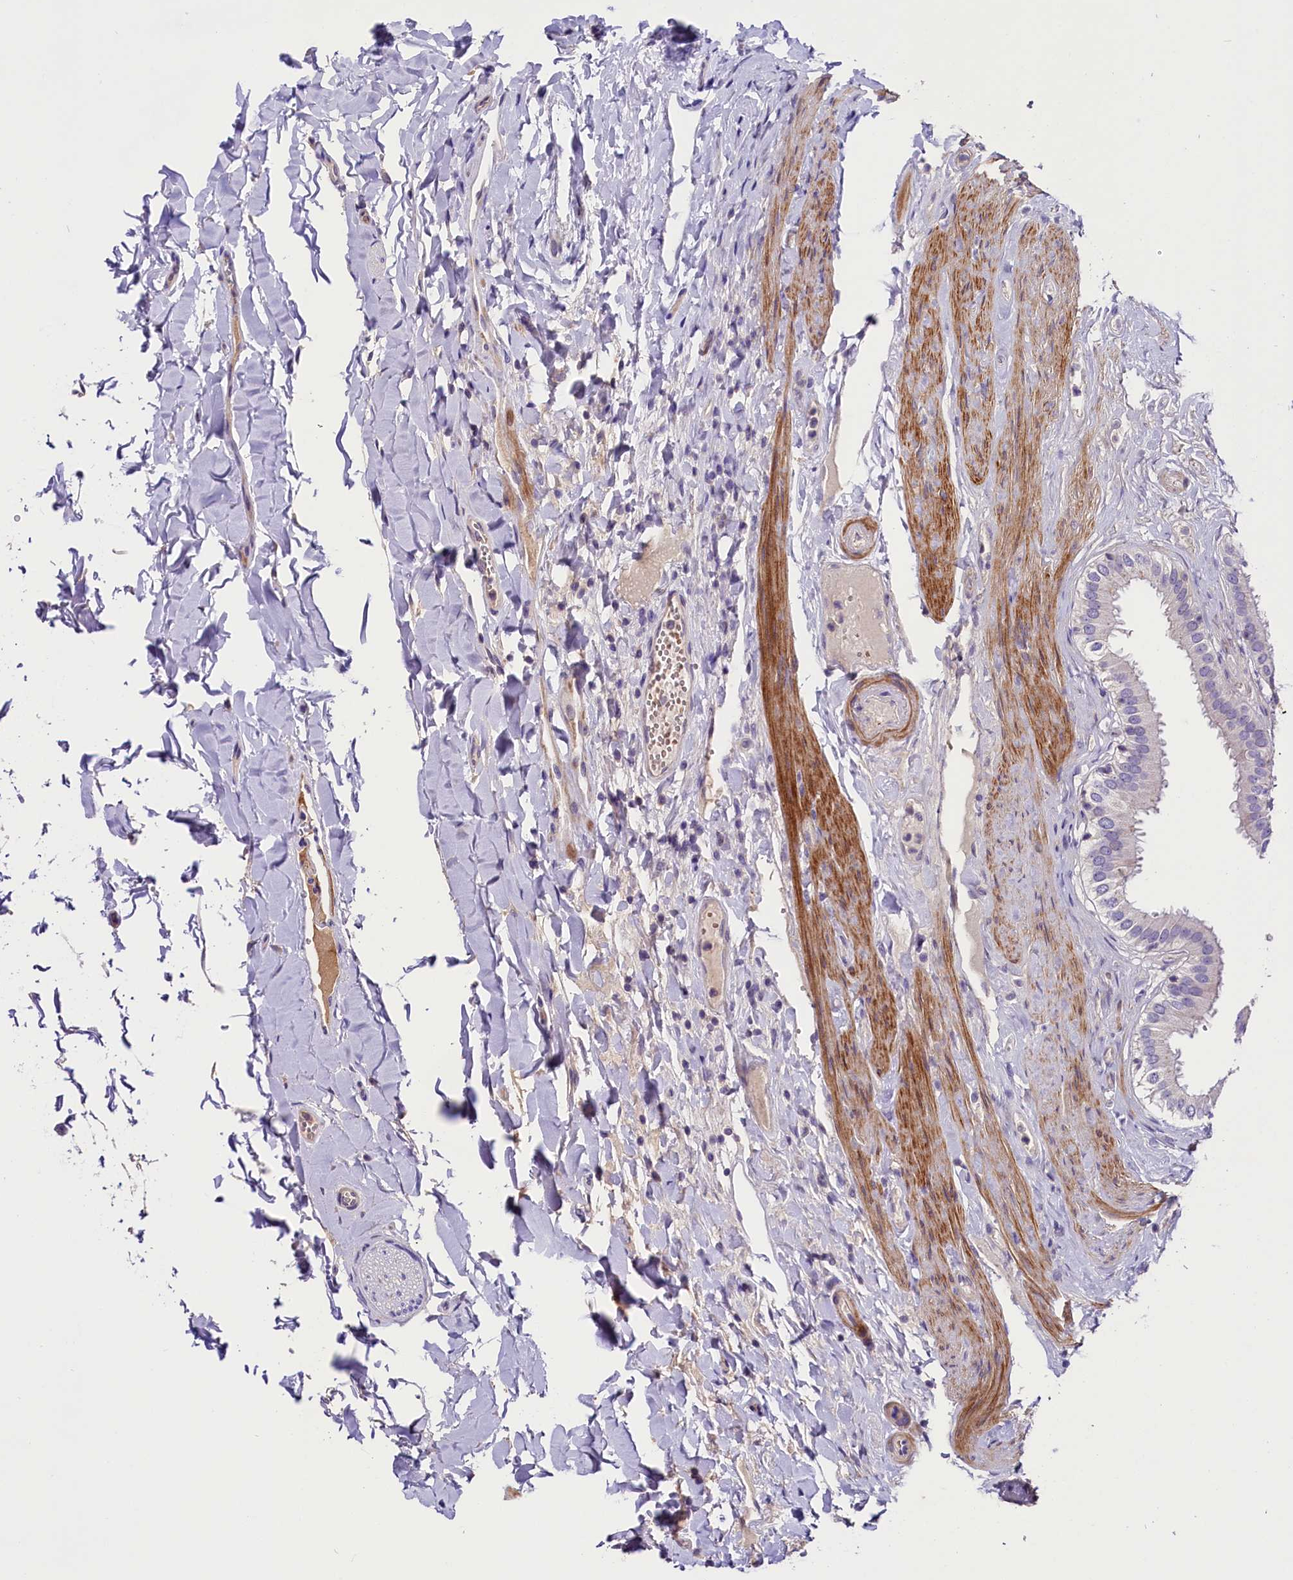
{"staining": {"intensity": "negative", "quantity": "none", "location": "none"}, "tissue": "gallbladder", "cell_type": "Glandular cells", "image_type": "normal", "snomed": [{"axis": "morphology", "description": "Normal tissue, NOS"}, {"axis": "topography", "description": "Gallbladder"}], "caption": "This is a photomicrograph of IHC staining of unremarkable gallbladder, which shows no positivity in glandular cells.", "gene": "MEX3B", "patient": {"sex": "female", "age": 61}}